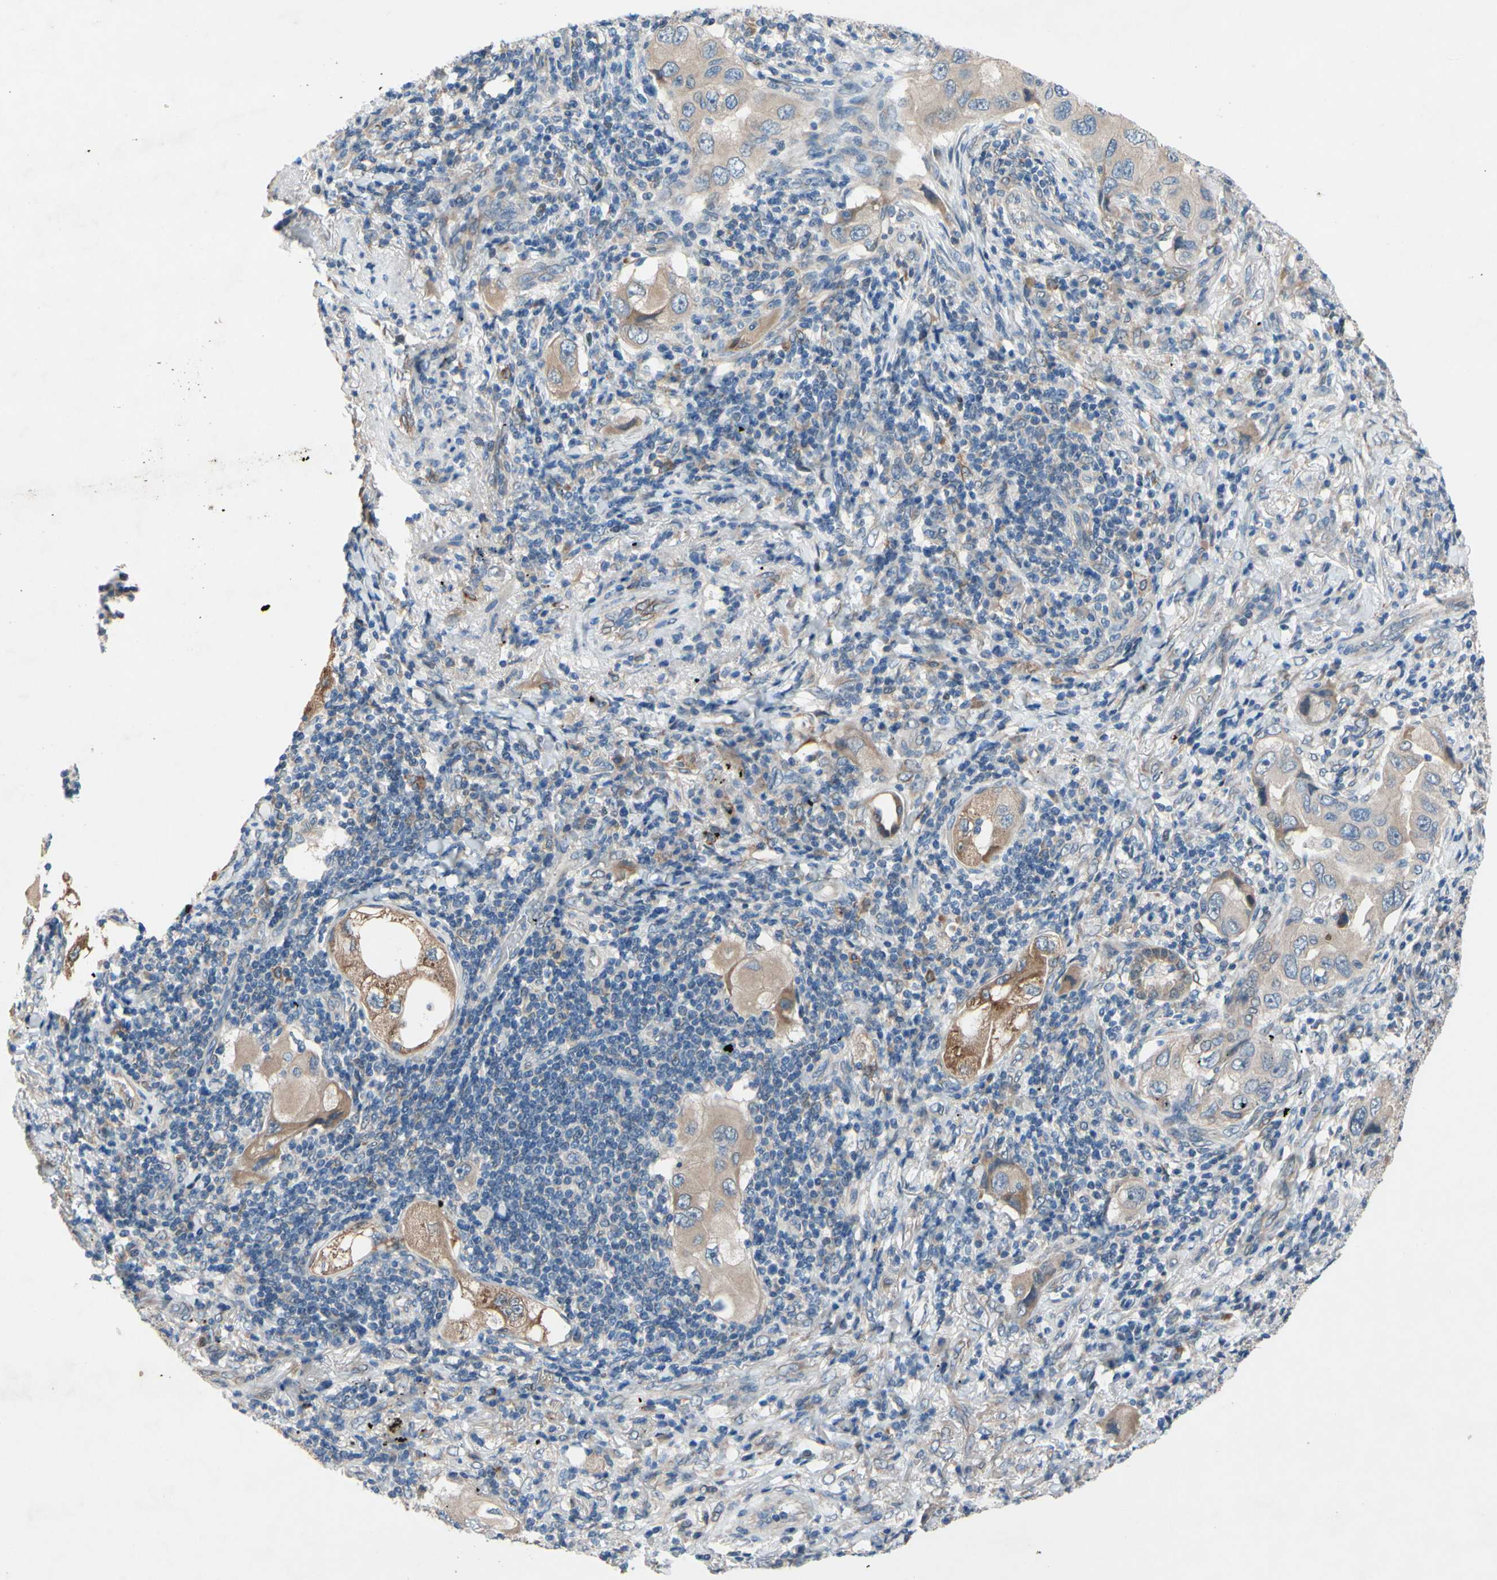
{"staining": {"intensity": "weak", "quantity": "25%-75%", "location": "cytoplasmic/membranous"}, "tissue": "lung cancer", "cell_type": "Tumor cells", "image_type": "cancer", "snomed": [{"axis": "morphology", "description": "Adenocarcinoma, NOS"}, {"axis": "topography", "description": "Lung"}], "caption": "This photomicrograph demonstrates immunohistochemistry staining of lung adenocarcinoma, with low weak cytoplasmic/membranous expression in approximately 25%-75% of tumor cells.", "gene": "PRXL2A", "patient": {"sex": "female", "age": 65}}